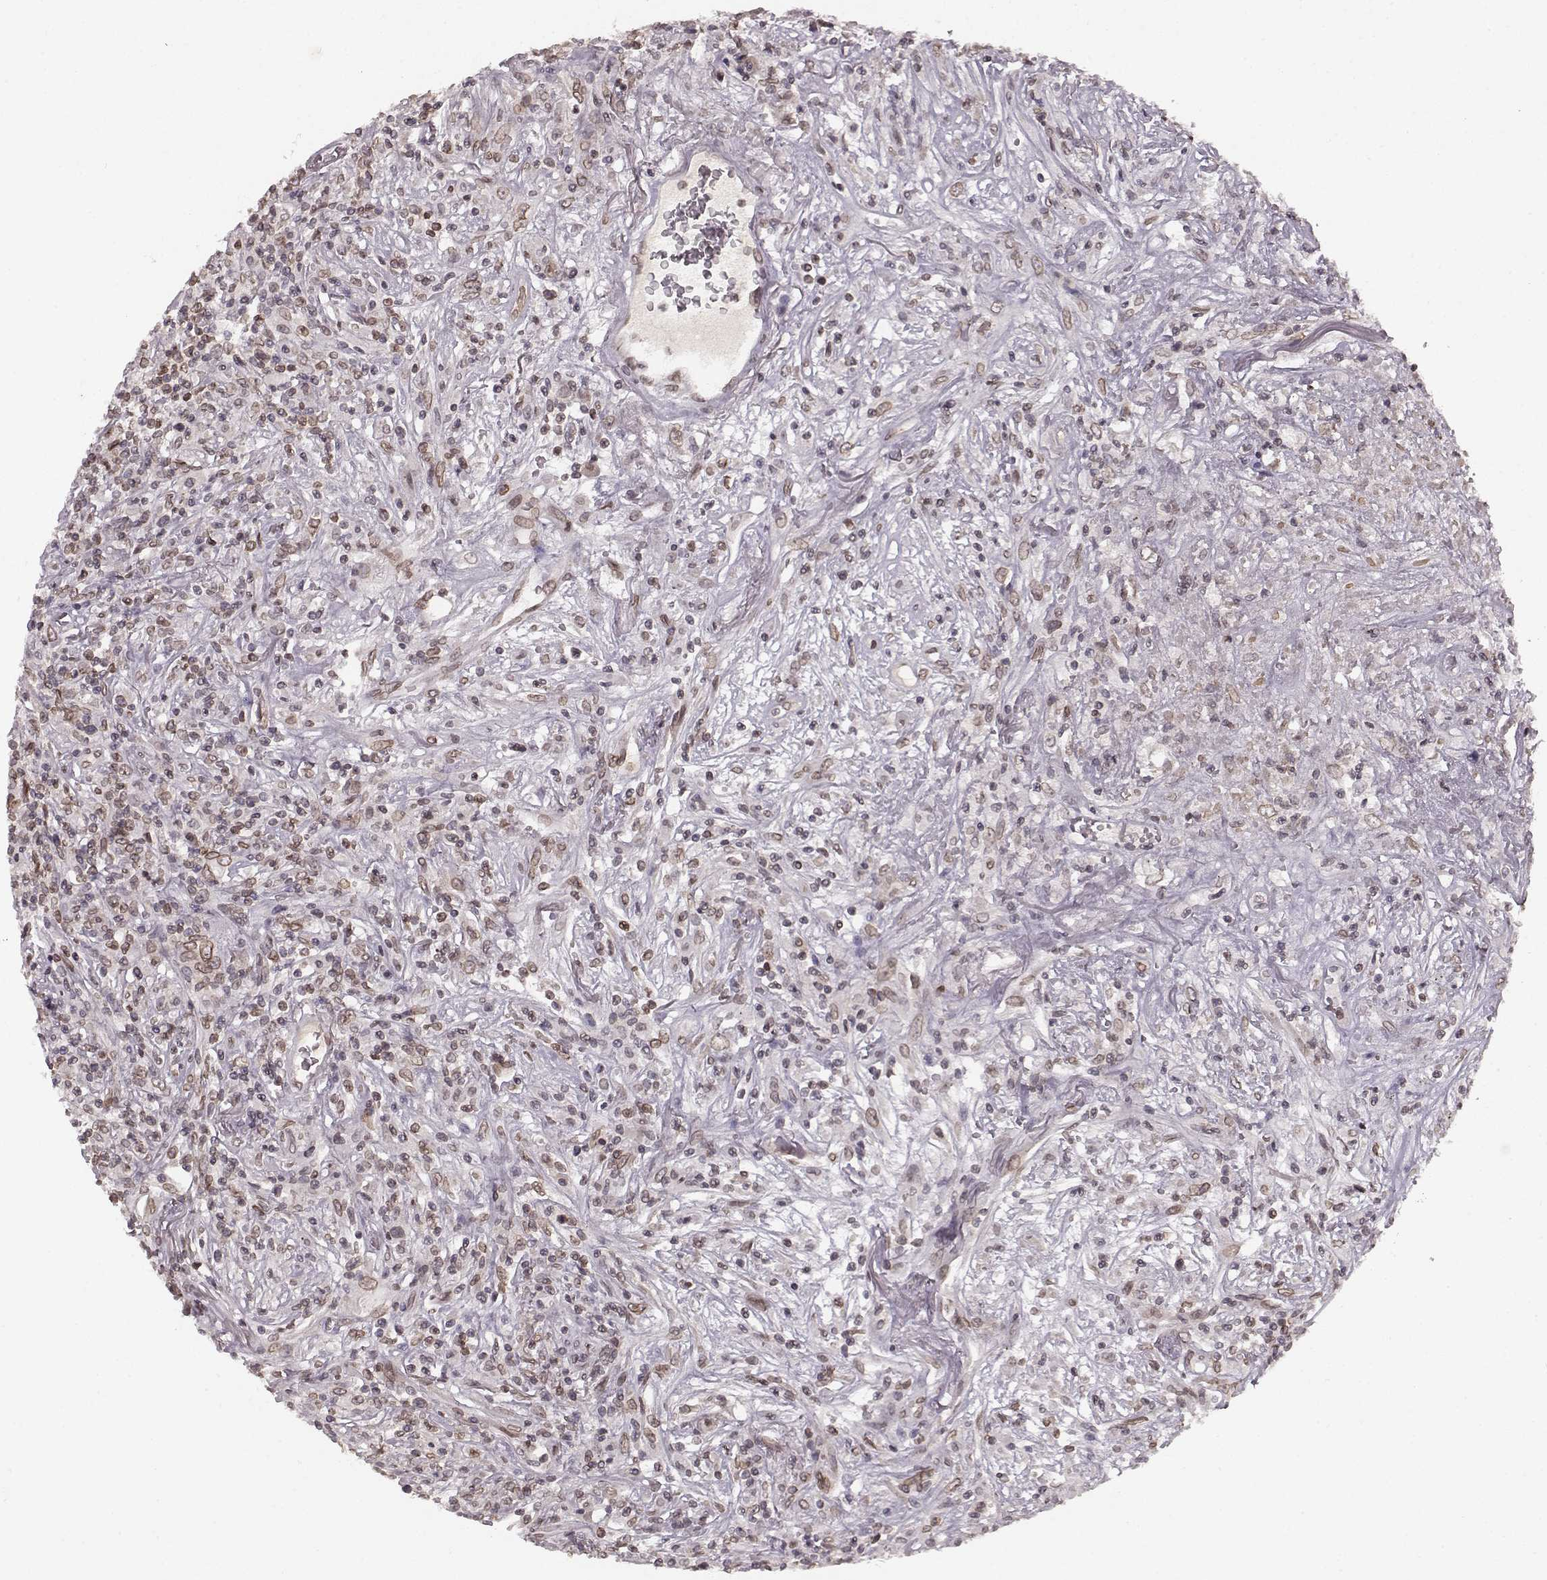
{"staining": {"intensity": "moderate", "quantity": ">75%", "location": "cytoplasmic/membranous,nuclear"}, "tissue": "lymphoma", "cell_type": "Tumor cells", "image_type": "cancer", "snomed": [{"axis": "morphology", "description": "Malignant lymphoma, non-Hodgkin's type, High grade"}, {"axis": "topography", "description": "Lung"}], "caption": "Protein expression analysis of malignant lymphoma, non-Hodgkin's type (high-grade) reveals moderate cytoplasmic/membranous and nuclear positivity in about >75% of tumor cells. The protein is stained brown, and the nuclei are stained in blue (DAB IHC with brightfield microscopy, high magnification).", "gene": "DCAF12", "patient": {"sex": "male", "age": 79}}